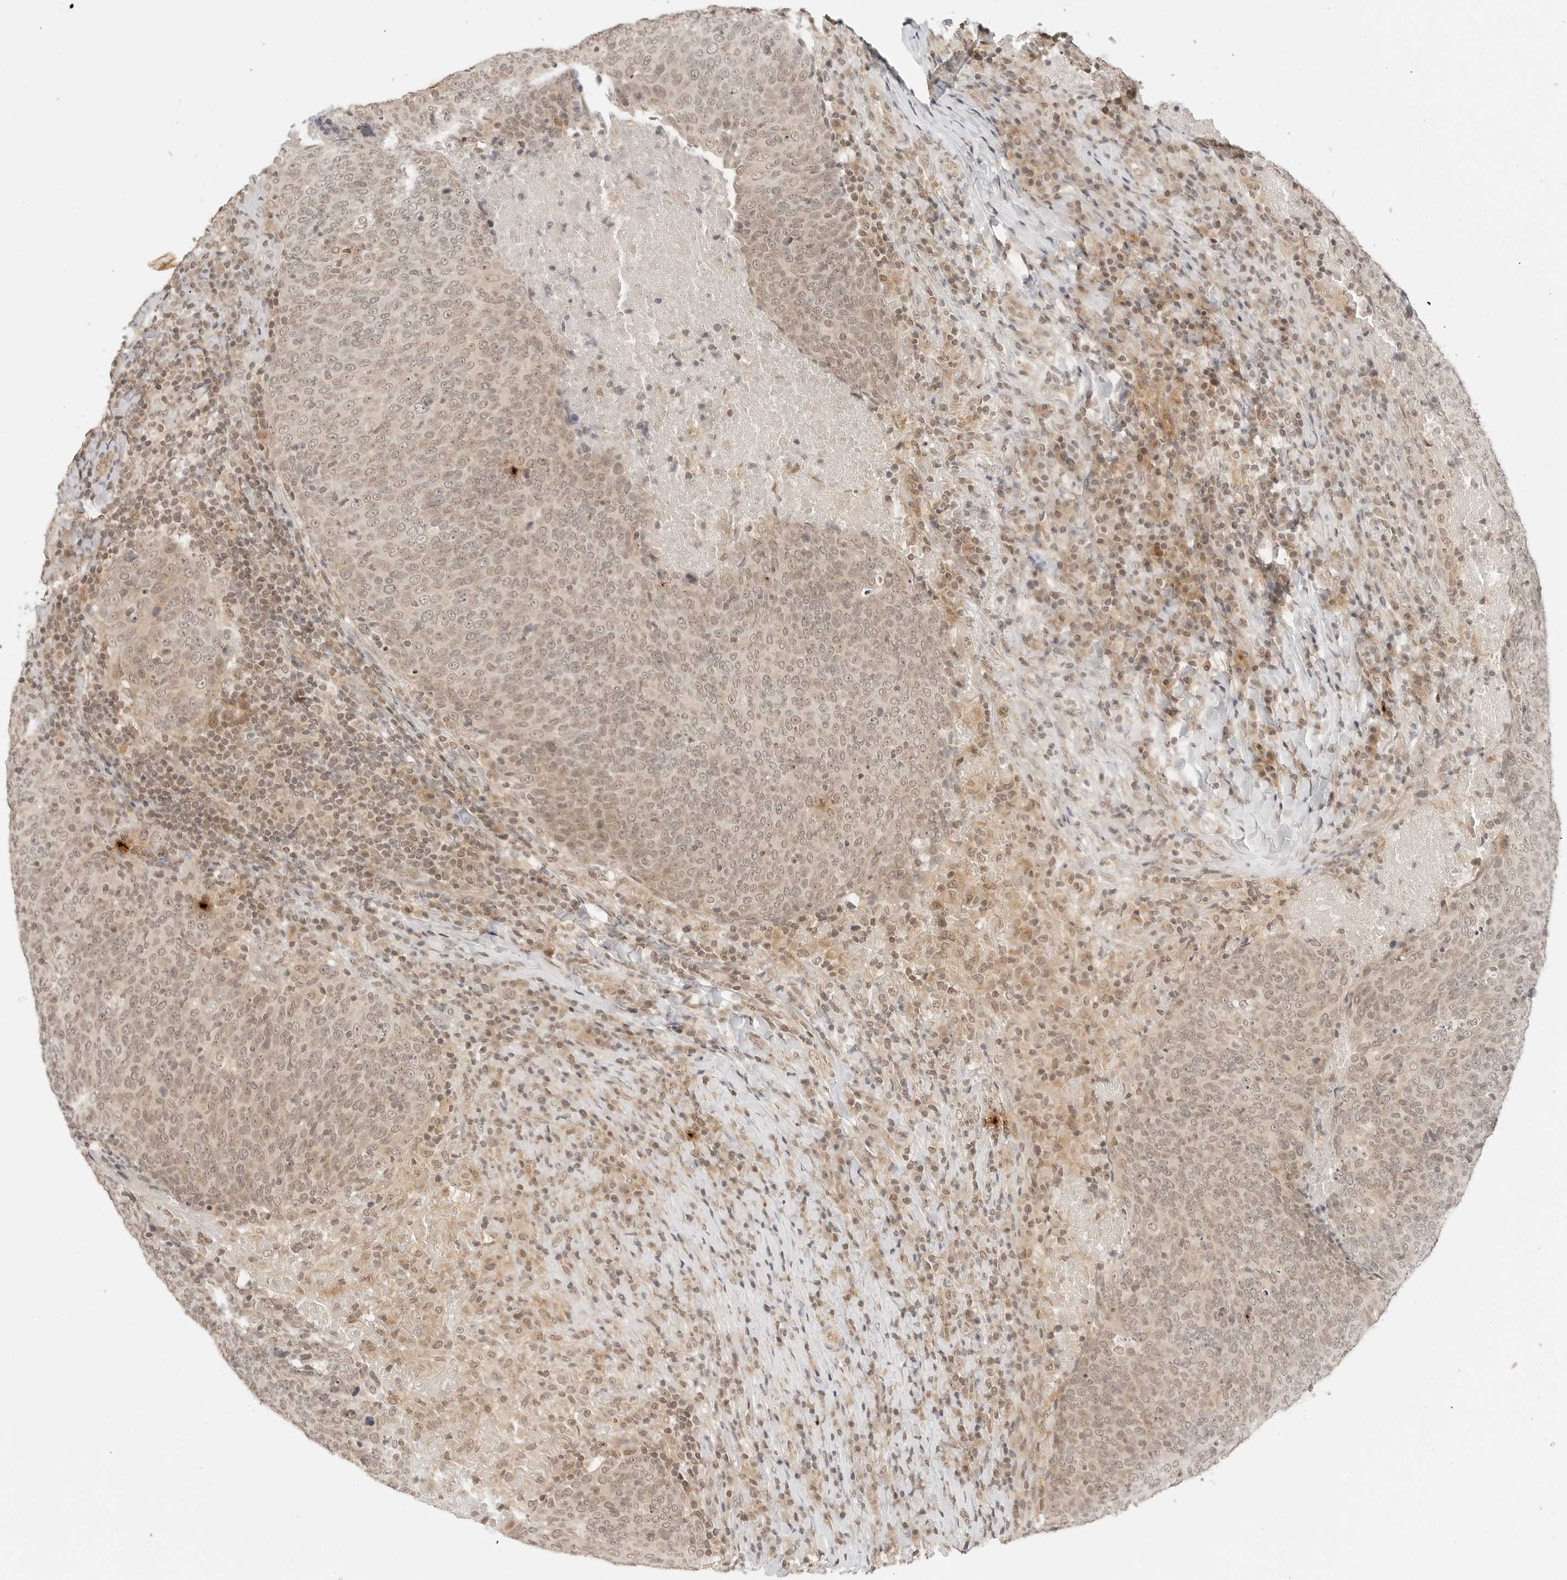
{"staining": {"intensity": "weak", "quantity": ">75%", "location": "cytoplasmic/membranous,nuclear"}, "tissue": "head and neck cancer", "cell_type": "Tumor cells", "image_type": "cancer", "snomed": [{"axis": "morphology", "description": "Squamous cell carcinoma, NOS"}, {"axis": "morphology", "description": "Squamous cell carcinoma, metastatic, NOS"}, {"axis": "topography", "description": "Lymph node"}, {"axis": "topography", "description": "Head-Neck"}], "caption": "DAB (3,3'-diaminobenzidine) immunohistochemical staining of head and neck cancer demonstrates weak cytoplasmic/membranous and nuclear protein positivity in about >75% of tumor cells. (Brightfield microscopy of DAB IHC at high magnification).", "gene": "GPR34", "patient": {"sex": "male", "age": 62}}